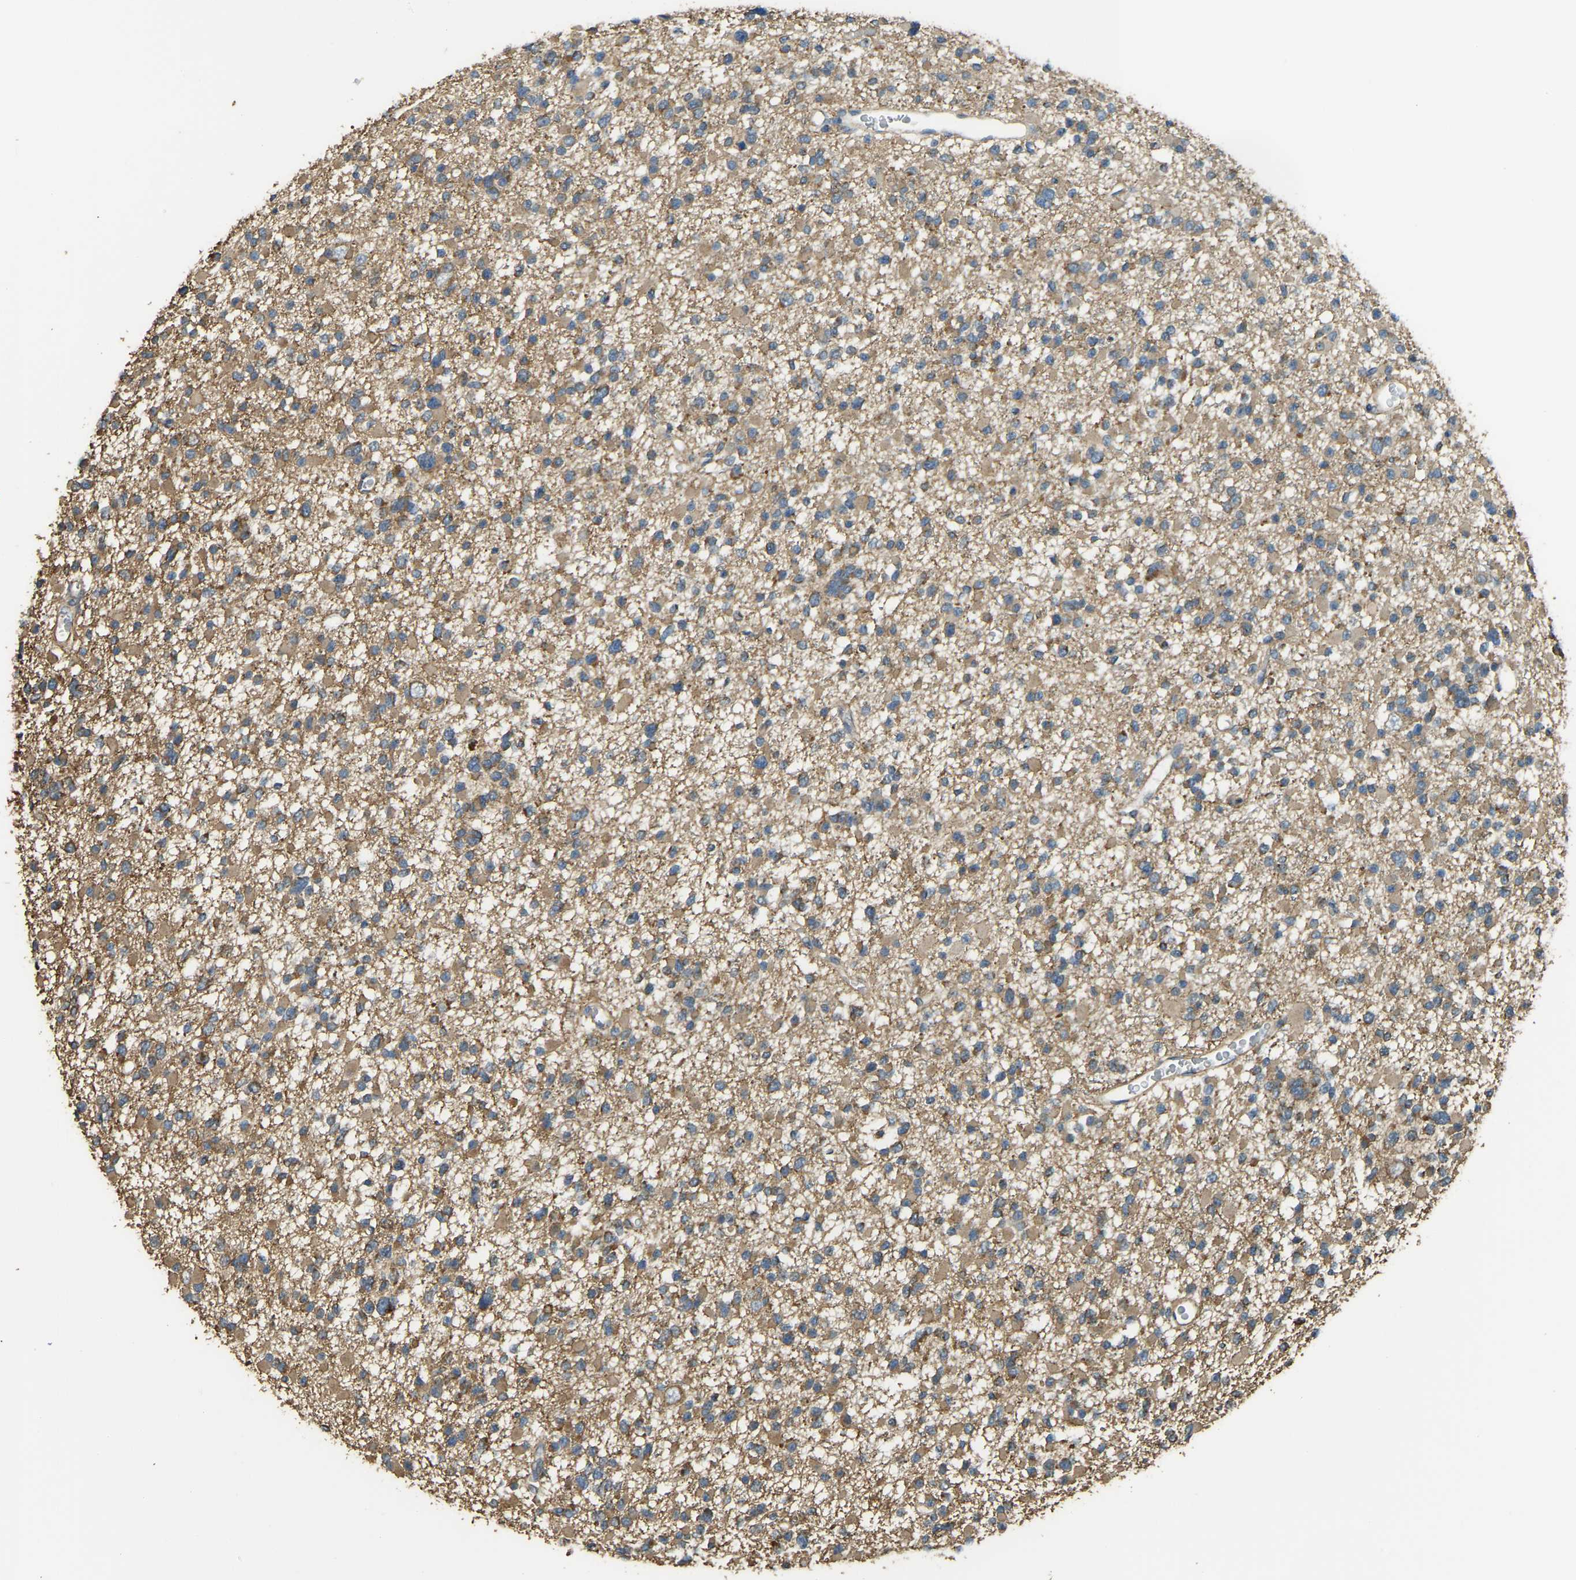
{"staining": {"intensity": "moderate", "quantity": ">75%", "location": "cytoplasmic/membranous"}, "tissue": "glioma", "cell_type": "Tumor cells", "image_type": "cancer", "snomed": [{"axis": "morphology", "description": "Glioma, malignant, Low grade"}, {"axis": "topography", "description": "Brain"}], "caption": "Human low-grade glioma (malignant) stained with a brown dye displays moderate cytoplasmic/membranous positive positivity in about >75% of tumor cells.", "gene": "GNG2", "patient": {"sex": "female", "age": 22}}